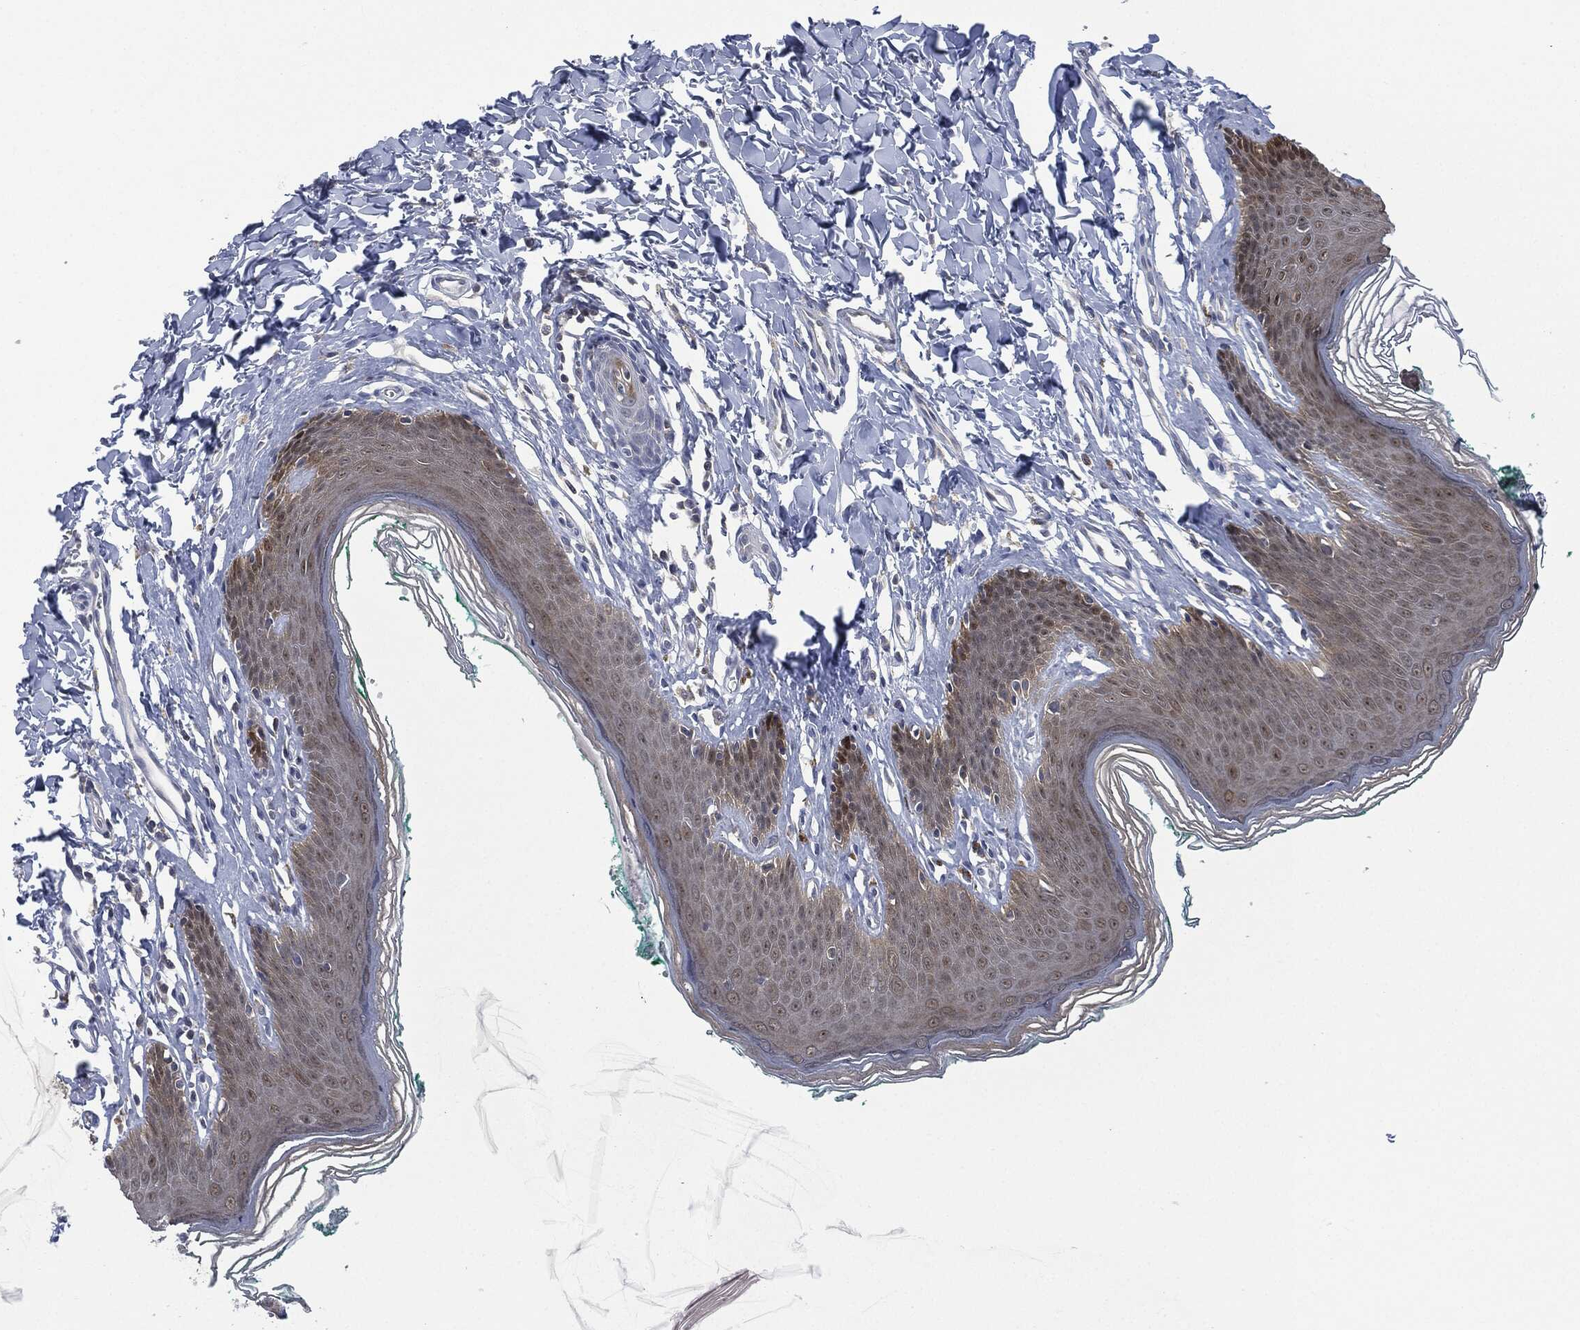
{"staining": {"intensity": "negative", "quantity": "none", "location": "none"}, "tissue": "skin", "cell_type": "Epidermal cells", "image_type": "normal", "snomed": [{"axis": "morphology", "description": "Normal tissue, NOS"}, {"axis": "topography", "description": "Vulva"}], "caption": "Immunohistochemistry (IHC) of unremarkable skin displays no positivity in epidermal cells.", "gene": "IL1RN", "patient": {"sex": "female", "age": 66}}